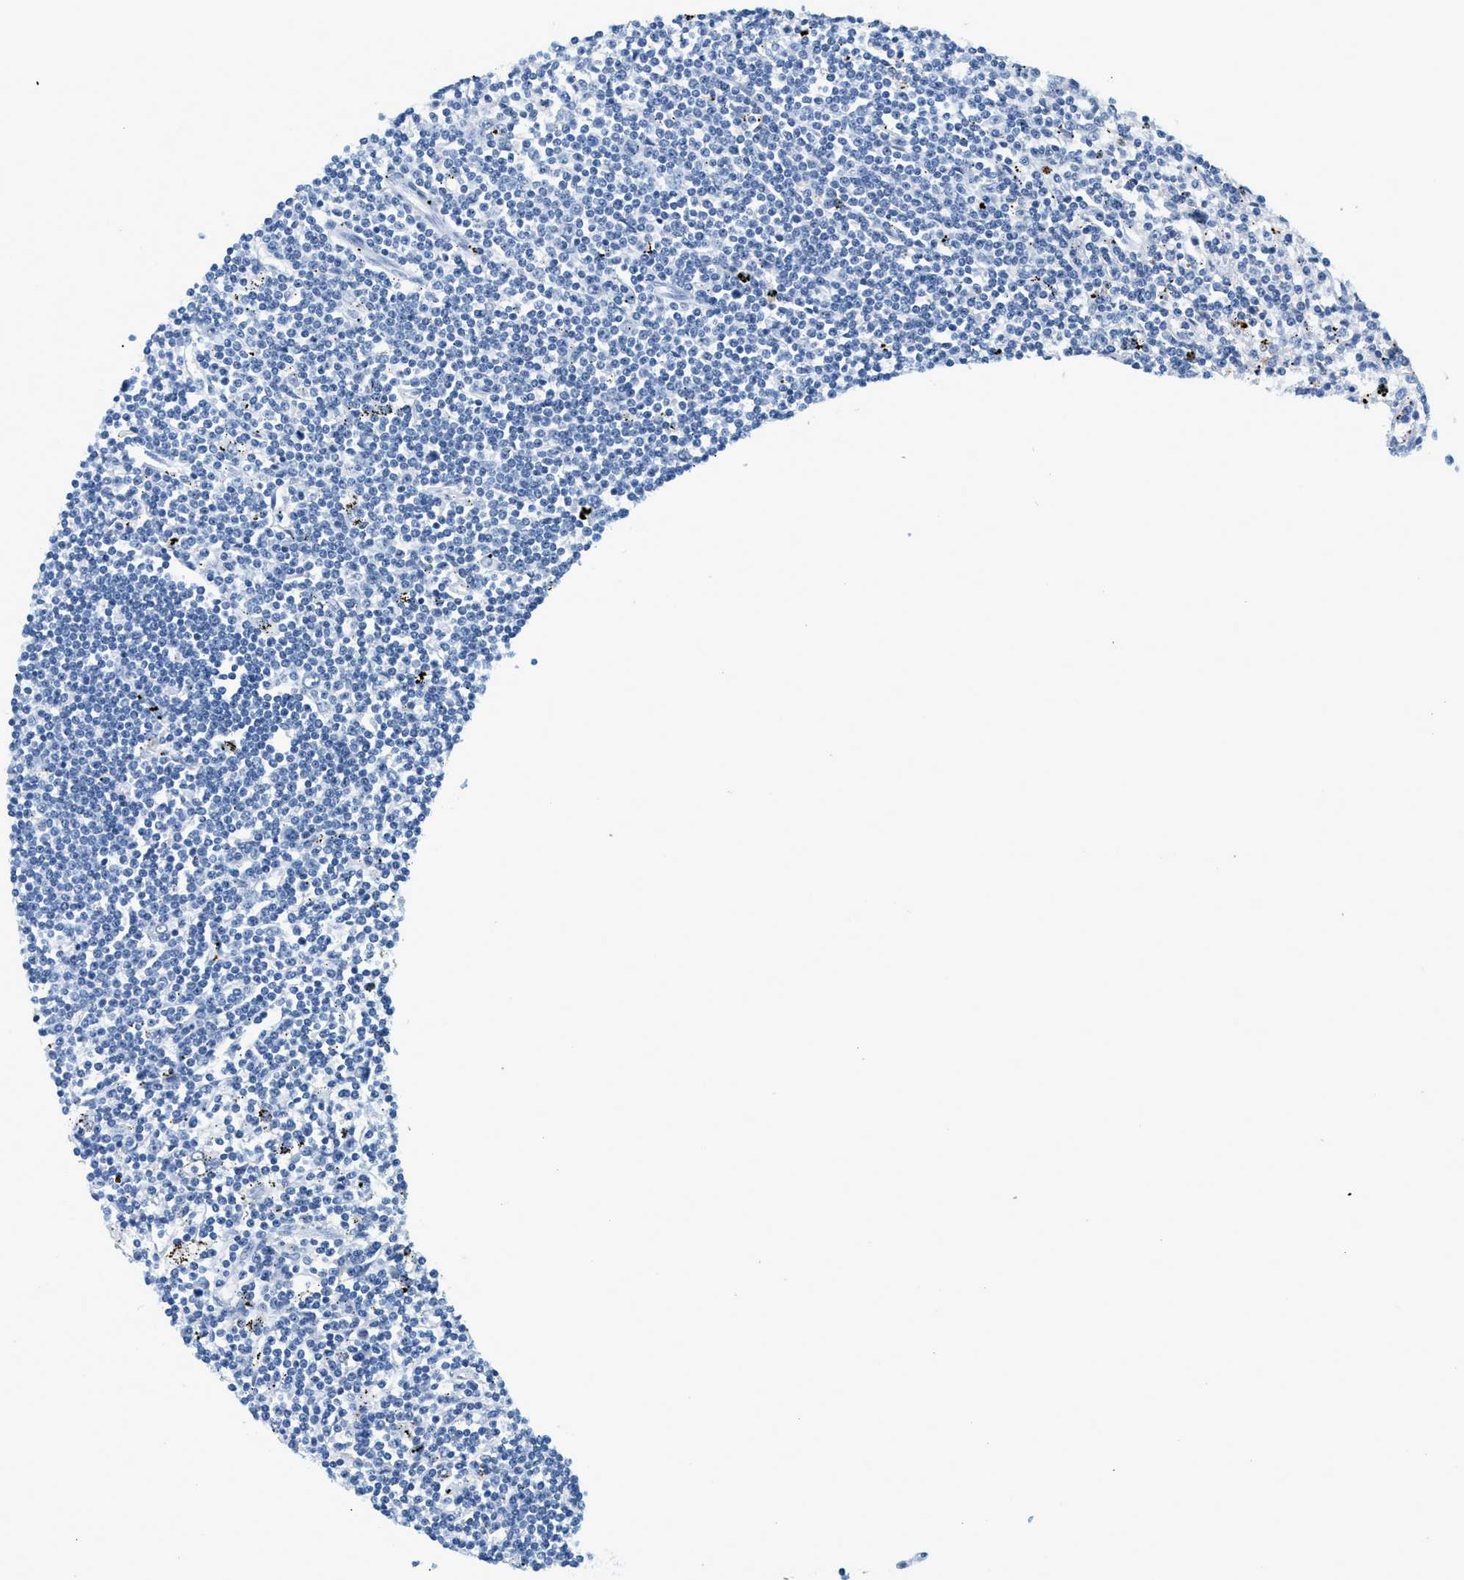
{"staining": {"intensity": "negative", "quantity": "none", "location": "none"}, "tissue": "lymphoma", "cell_type": "Tumor cells", "image_type": "cancer", "snomed": [{"axis": "morphology", "description": "Malignant lymphoma, non-Hodgkin's type, Low grade"}, {"axis": "topography", "description": "Spleen"}], "caption": "Immunohistochemistry (IHC) micrograph of lymphoma stained for a protein (brown), which displays no expression in tumor cells. Nuclei are stained in blue.", "gene": "LCN2", "patient": {"sex": "male", "age": 76}}